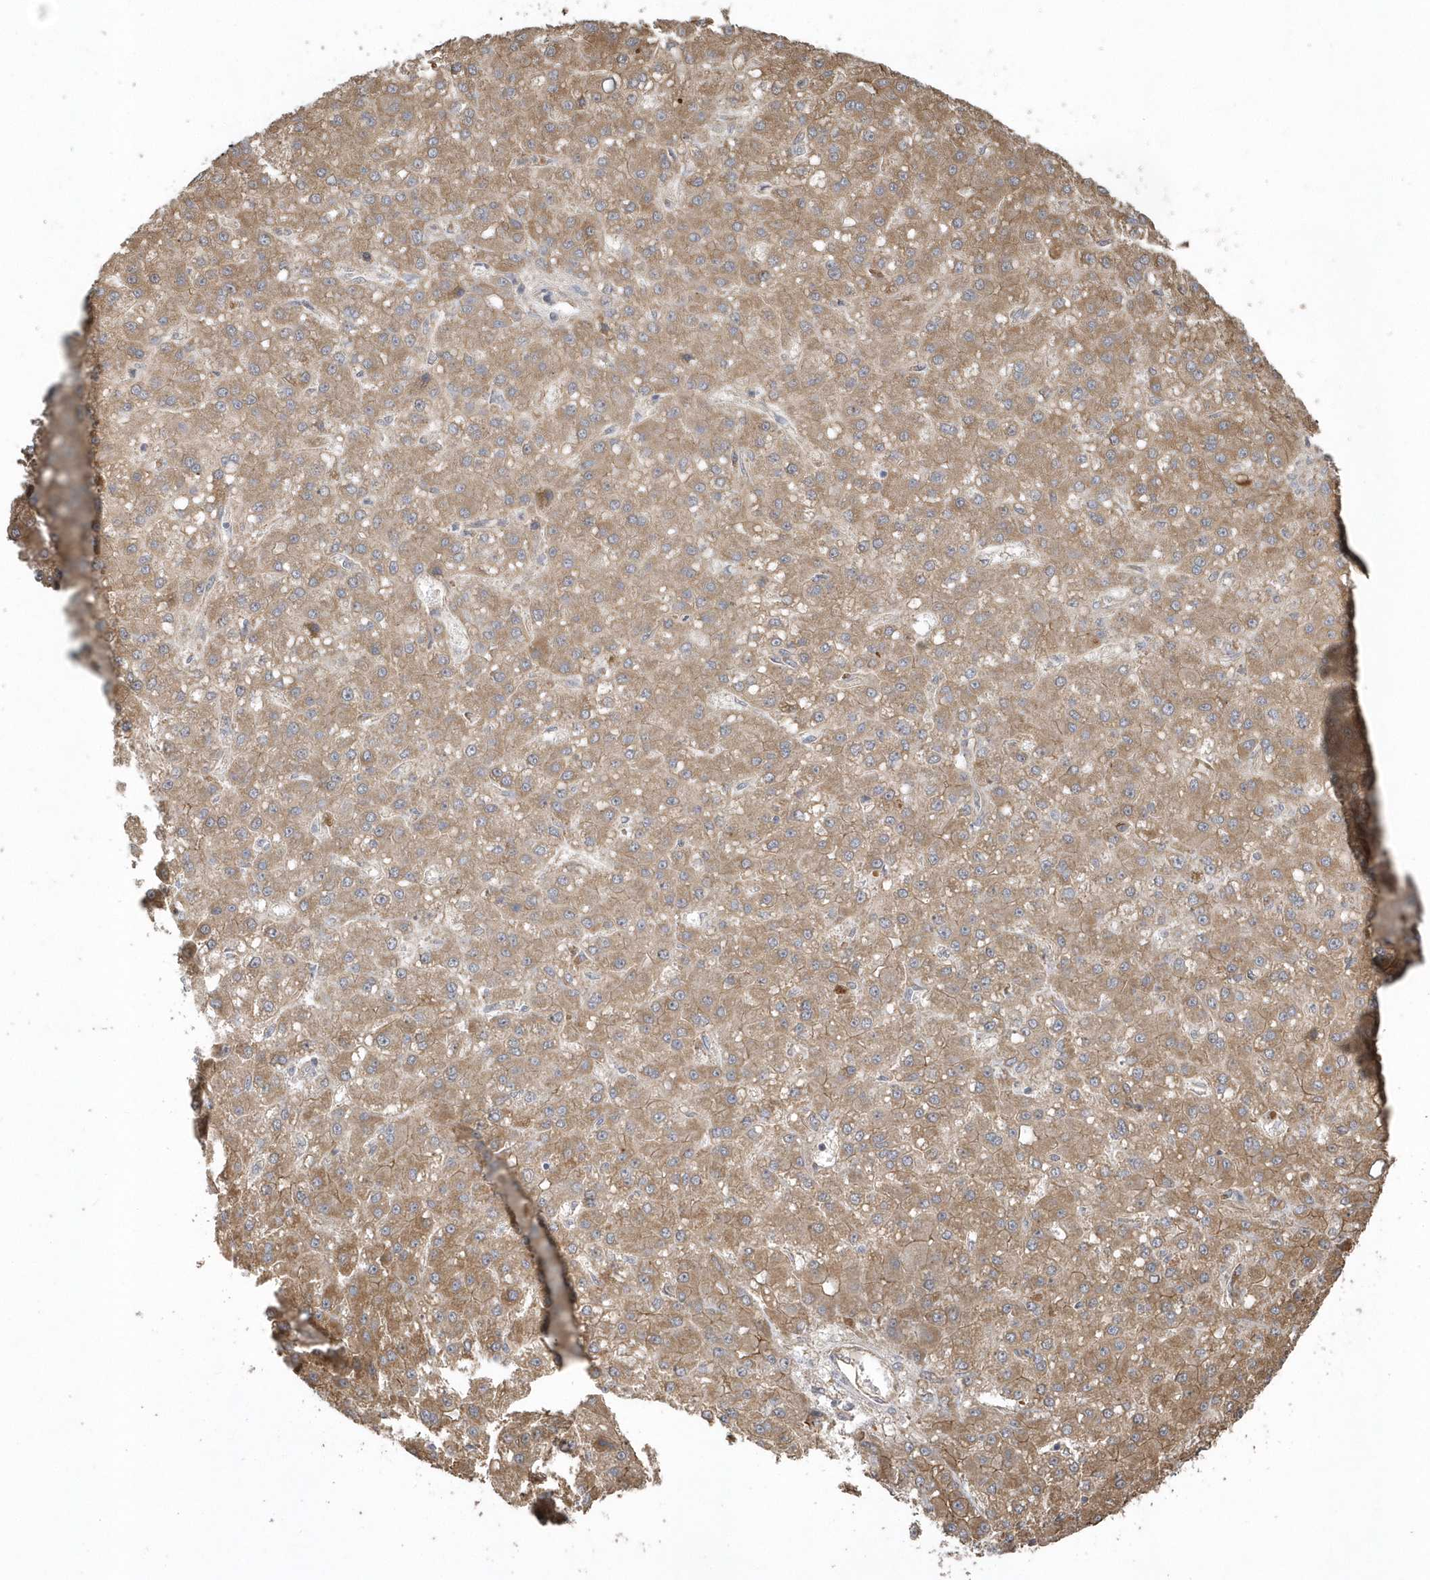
{"staining": {"intensity": "moderate", "quantity": ">75%", "location": "cytoplasmic/membranous"}, "tissue": "liver cancer", "cell_type": "Tumor cells", "image_type": "cancer", "snomed": [{"axis": "morphology", "description": "Carcinoma, Hepatocellular, NOS"}, {"axis": "topography", "description": "Liver"}], "caption": "Brown immunohistochemical staining in liver hepatocellular carcinoma shows moderate cytoplasmic/membranous expression in about >75% of tumor cells. Immunohistochemistry (ihc) stains the protein of interest in brown and the nuclei are stained blue.", "gene": "HERPUD1", "patient": {"sex": "male", "age": 67}}